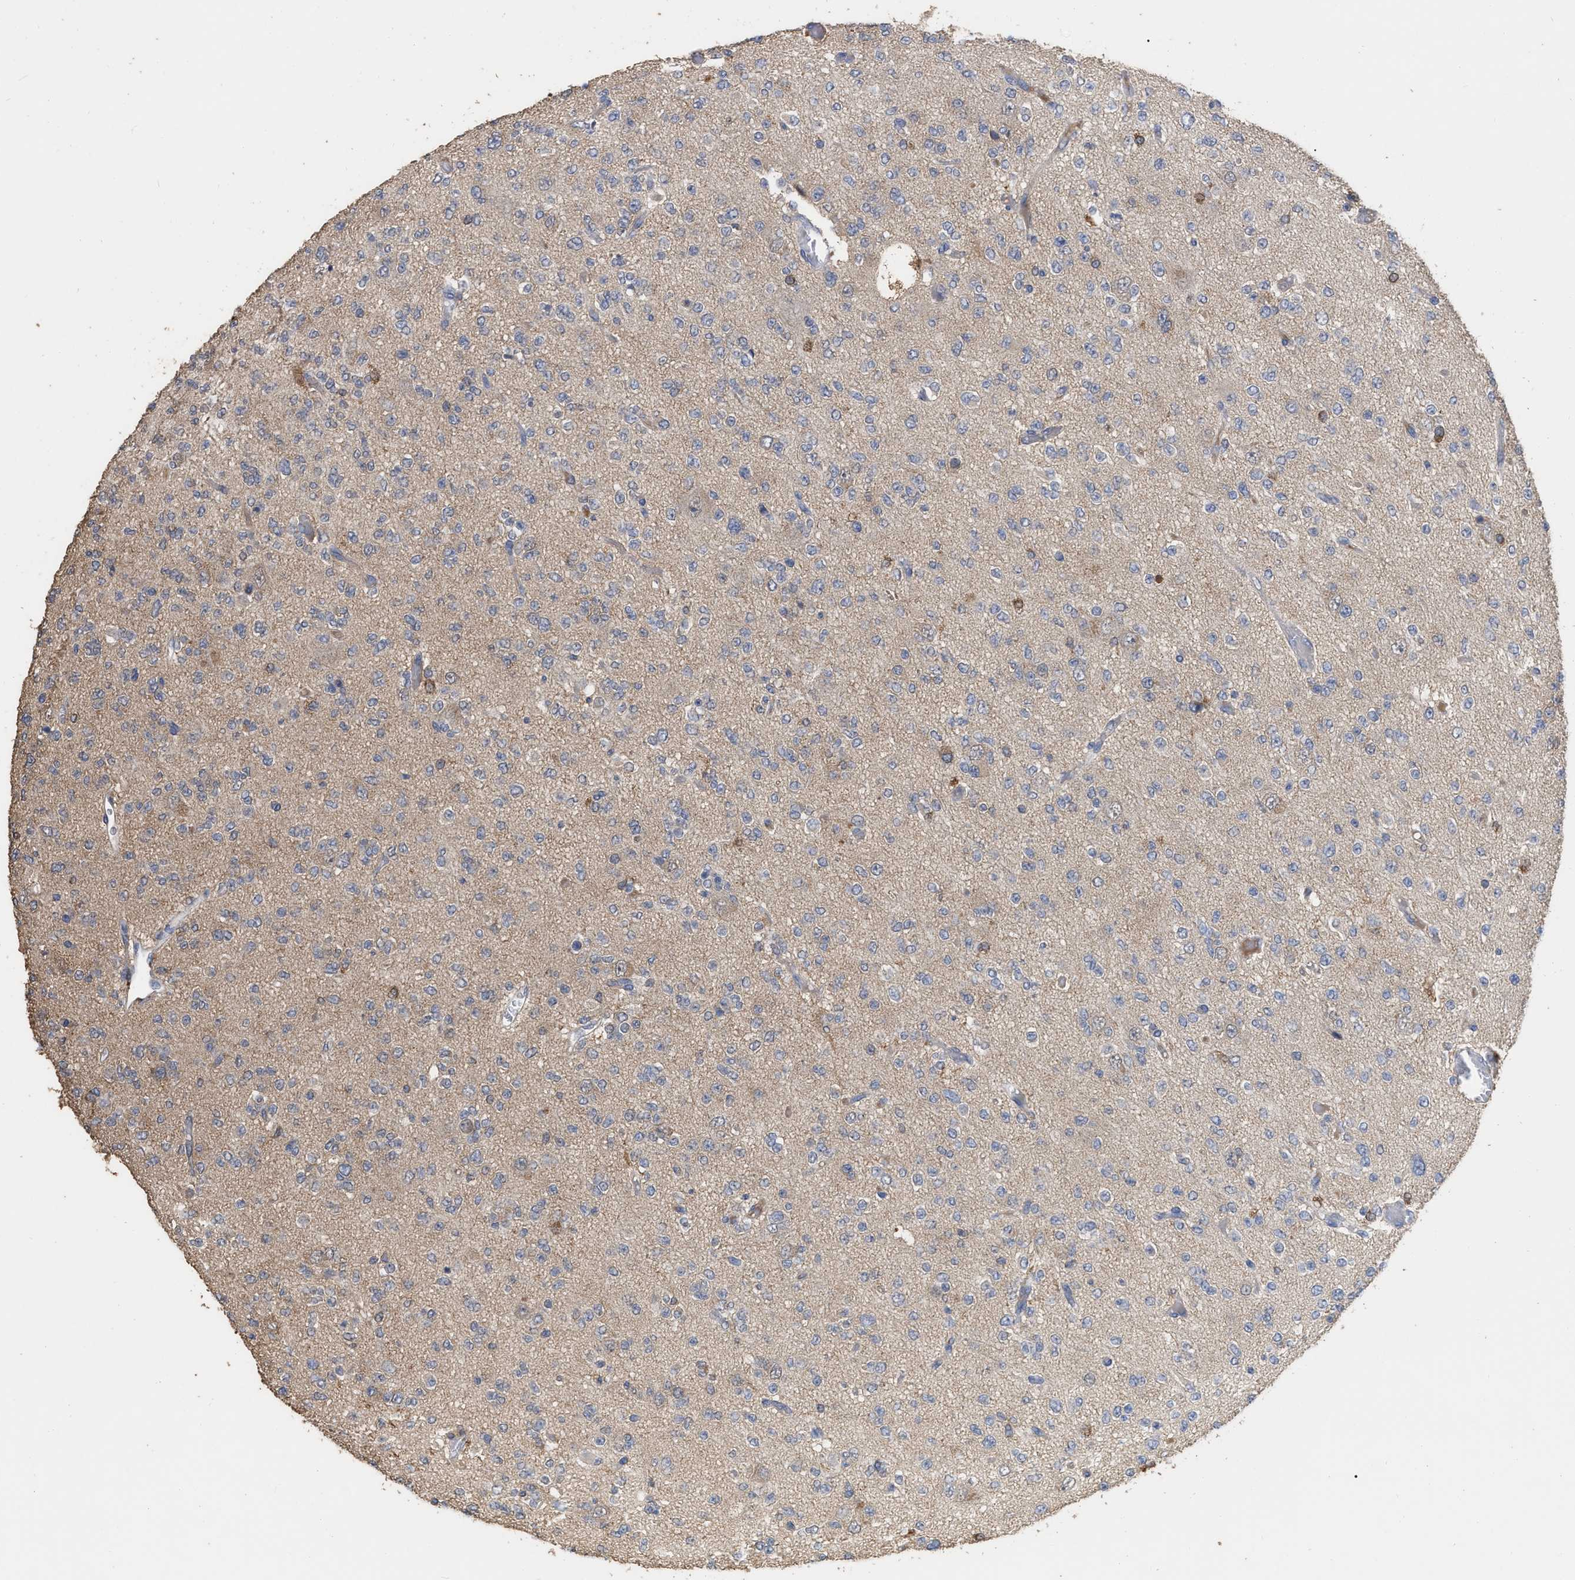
{"staining": {"intensity": "weak", "quantity": ">75%", "location": "cytoplasmic/membranous"}, "tissue": "glioma", "cell_type": "Tumor cells", "image_type": "cancer", "snomed": [{"axis": "morphology", "description": "Glioma, malignant, Low grade"}, {"axis": "topography", "description": "Brain"}], "caption": "Immunohistochemical staining of malignant glioma (low-grade) shows low levels of weak cytoplasmic/membranous protein positivity in approximately >75% of tumor cells. The protein is shown in brown color, while the nuclei are stained blue.", "gene": "GPR179", "patient": {"sex": "male", "age": 38}}